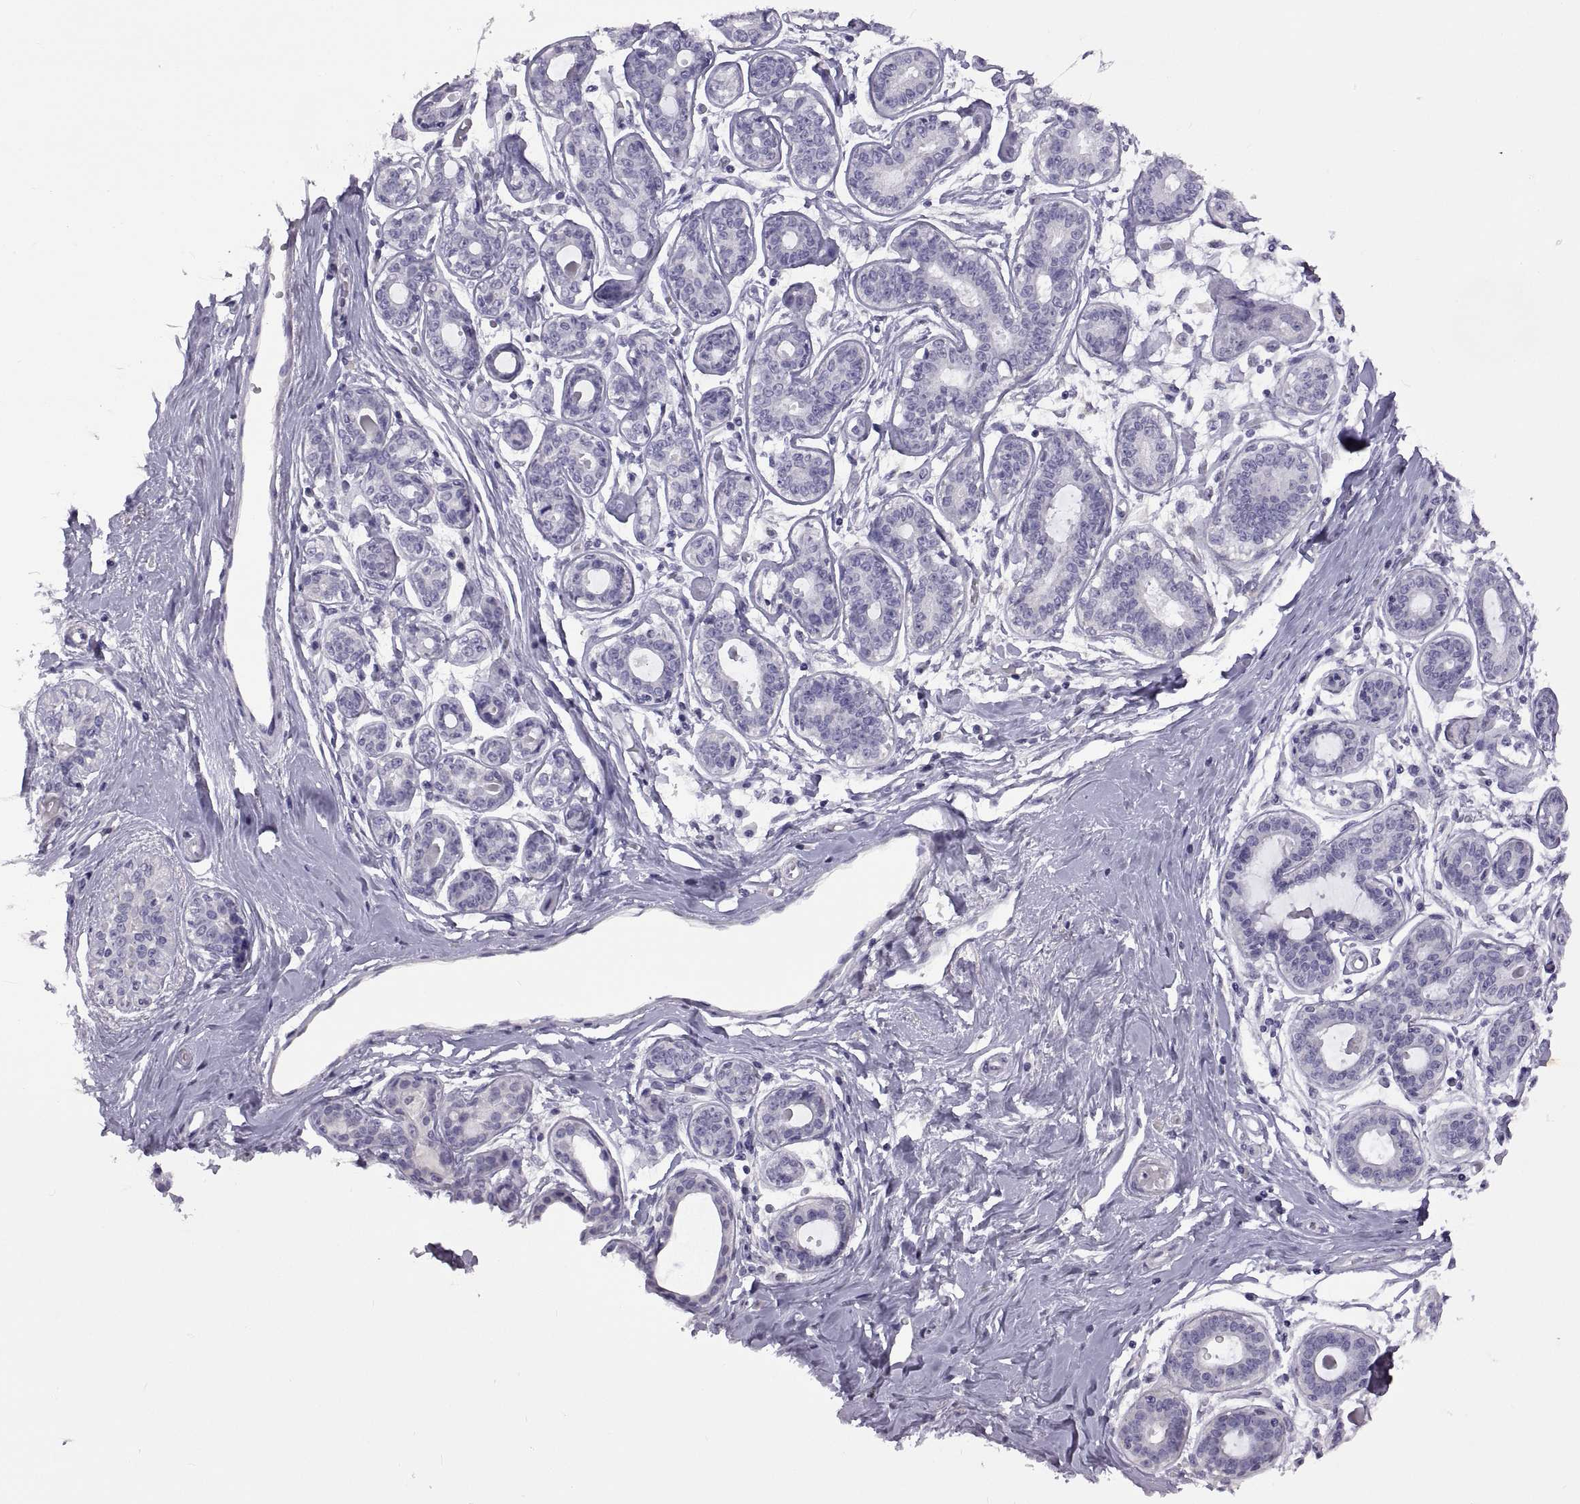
{"staining": {"intensity": "negative", "quantity": "none", "location": "none"}, "tissue": "breast", "cell_type": "Adipocytes", "image_type": "normal", "snomed": [{"axis": "morphology", "description": "Normal tissue, NOS"}, {"axis": "topography", "description": "Skin"}, {"axis": "topography", "description": "Breast"}], "caption": "Immunohistochemical staining of unremarkable human breast reveals no significant positivity in adipocytes. (Stains: DAB IHC with hematoxylin counter stain, Microscopy: brightfield microscopy at high magnification).", "gene": "RDM1", "patient": {"sex": "female", "age": 43}}